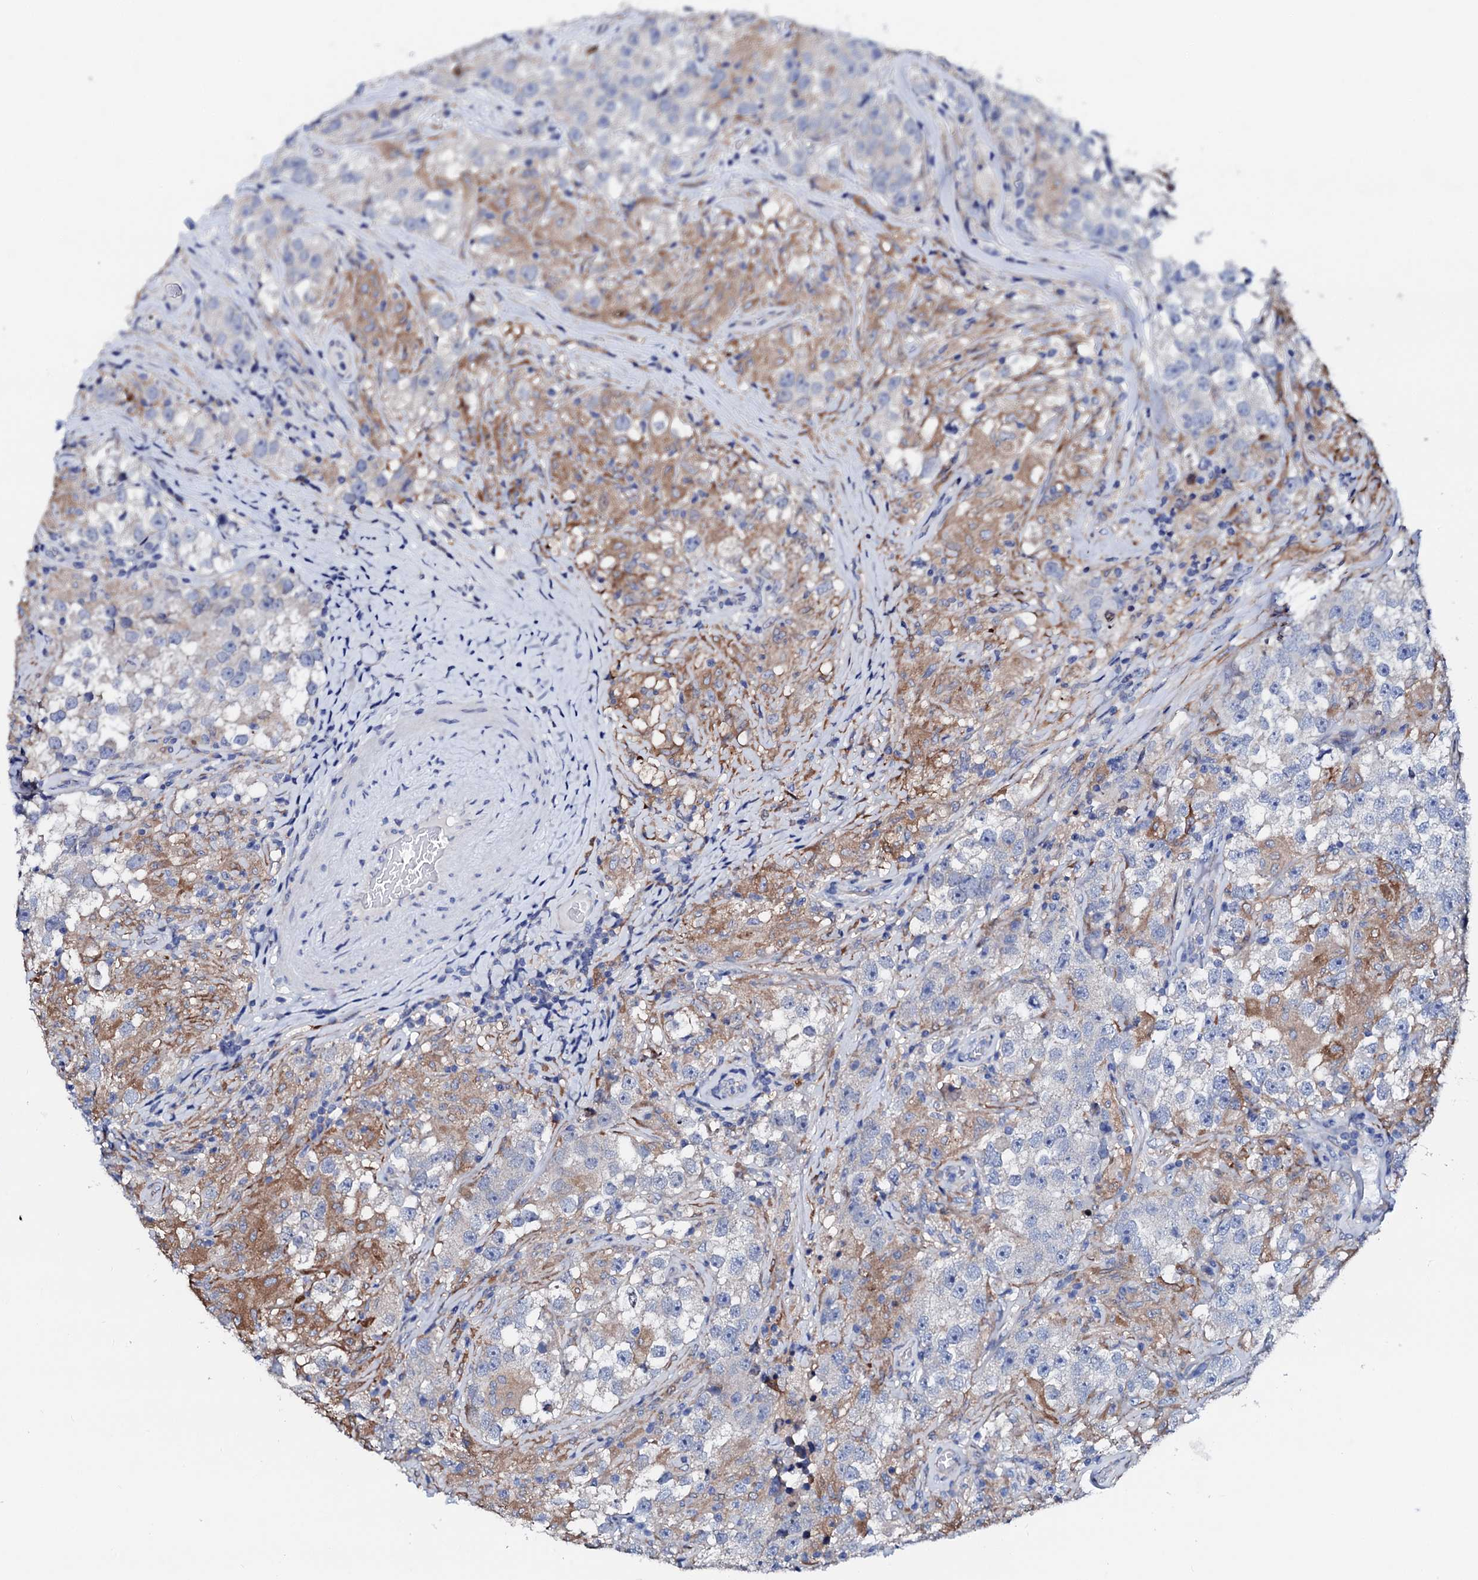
{"staining": {"intensity": "moderate", "quantity": "<25%", "location": "cytoplasmic/membranous"}, "tissue": "testis cancer", "cell_type": "Tumor cells", "image_type": "cancer", "snomed": [{"axis": "morphology", "description": "Seminoma, NOS"}, {"axis": "topography", "description": "Testis"}], "caption": "Immunohistochemical staining of seminoma (testis) shows low levels of moderate cytoplasmic/membranous protein expression in approximately <25% of tumor cells.", "gene": "TRDN", "patient": {"sex": "male", "age": 46}}